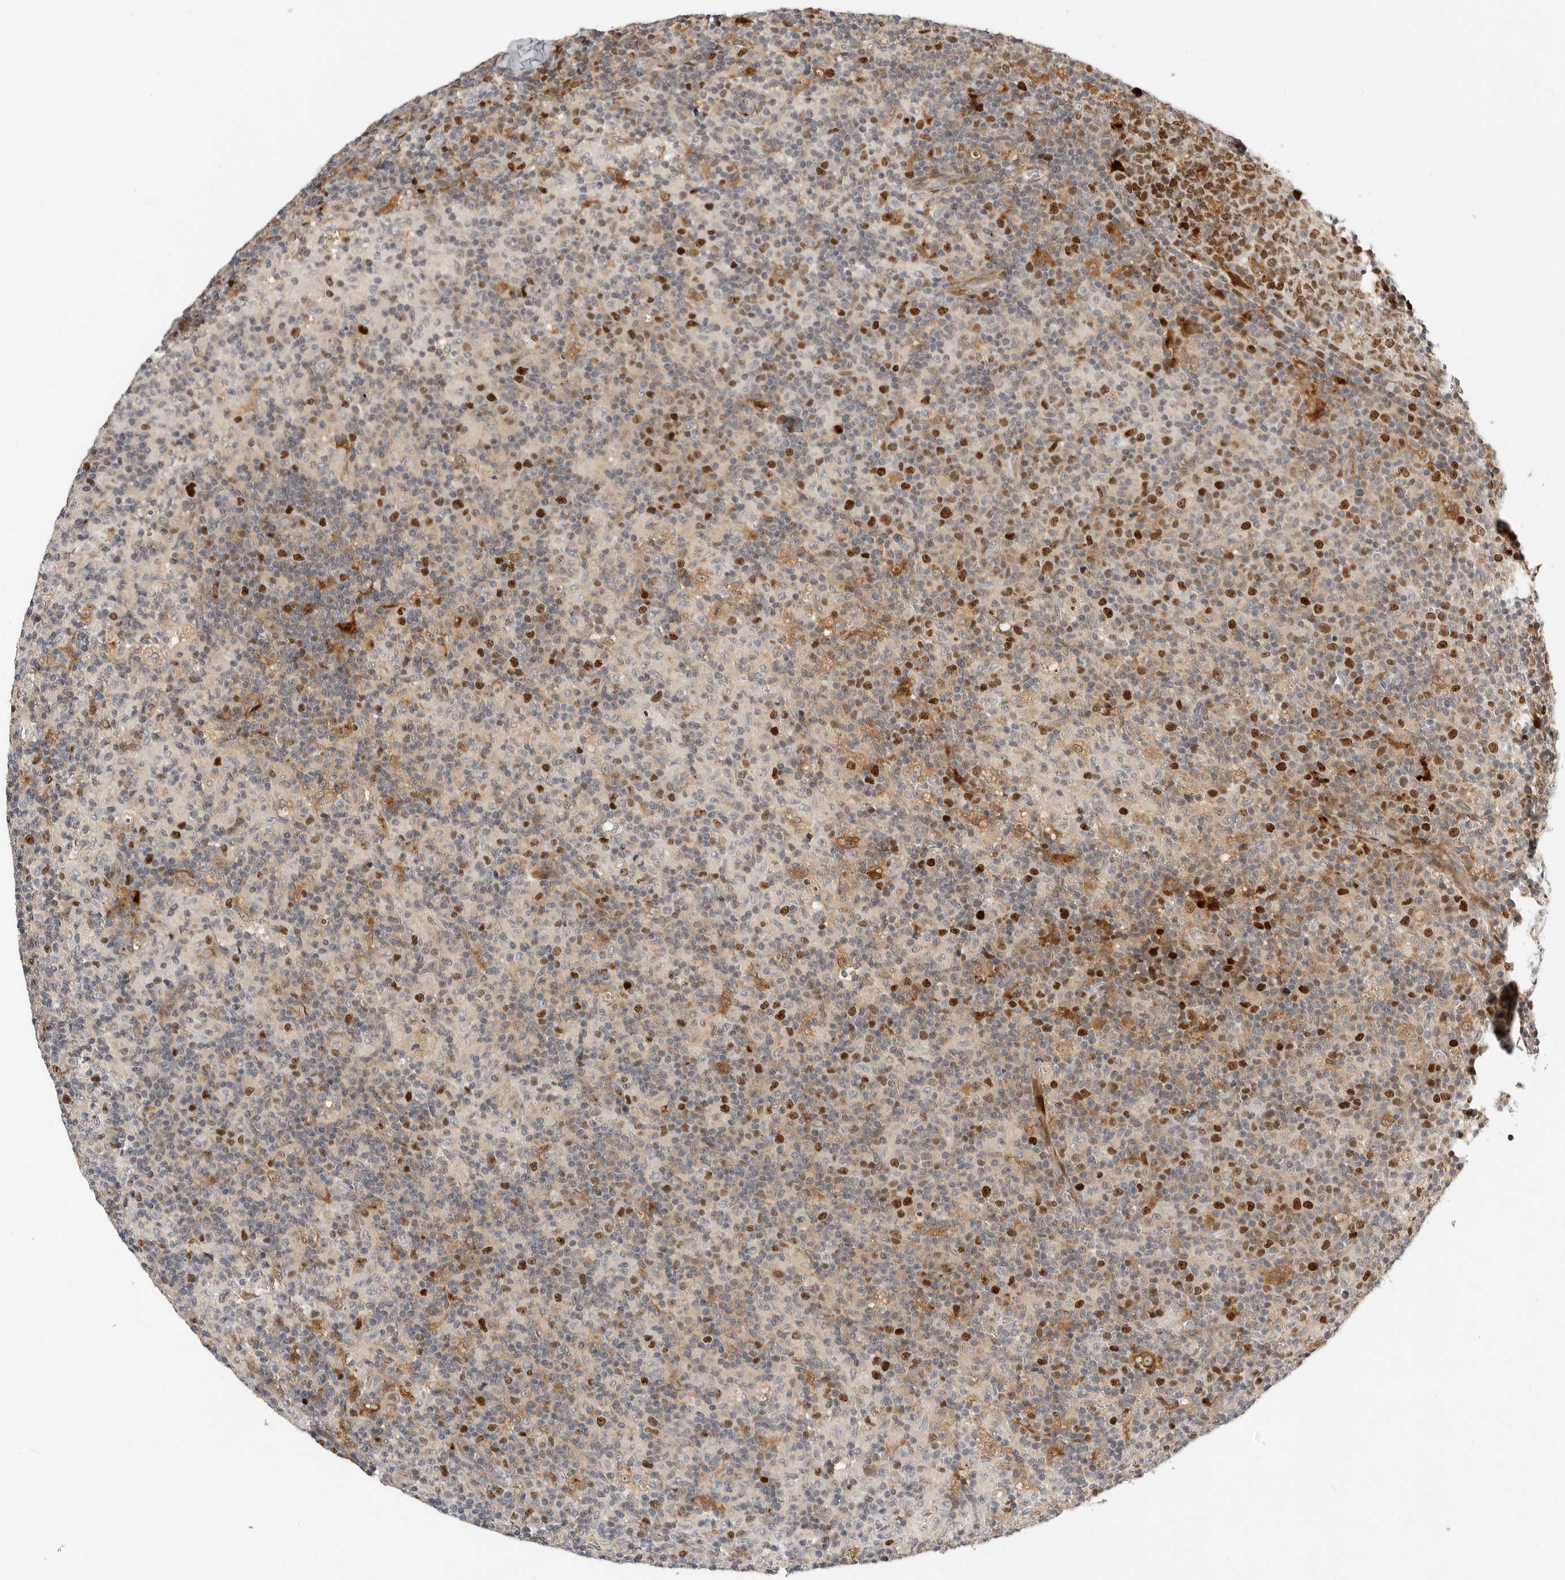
{"staining": {"intensity": "moderate", "quantity": ">75%", "location": "nuclear"}, "tissue": "lymph node", "cell_type": "Germinal center cells", "image_type": "normal", "snomed": [{"axis": "morphology", "description": "Normal tissue, NOS"}, {"axis": "morphology", "description": "Inflammation, NOS"}, {"axis": "topography", "description": "Lymph node"}], "caption": "Immunohistochemistry (IHC) staining of benign lymph node, which exhibits medium levels of moderate nuclear staining in approximately >75% of germinal center cells indicating moderate nuclear protein staining. The staining was performed using DAB (brown) for protein detection and nuclei were counterstained in hematoxylin (blue).", "gene": "CSNK1G3", "patient": {"sex": "male", "age": 55}}